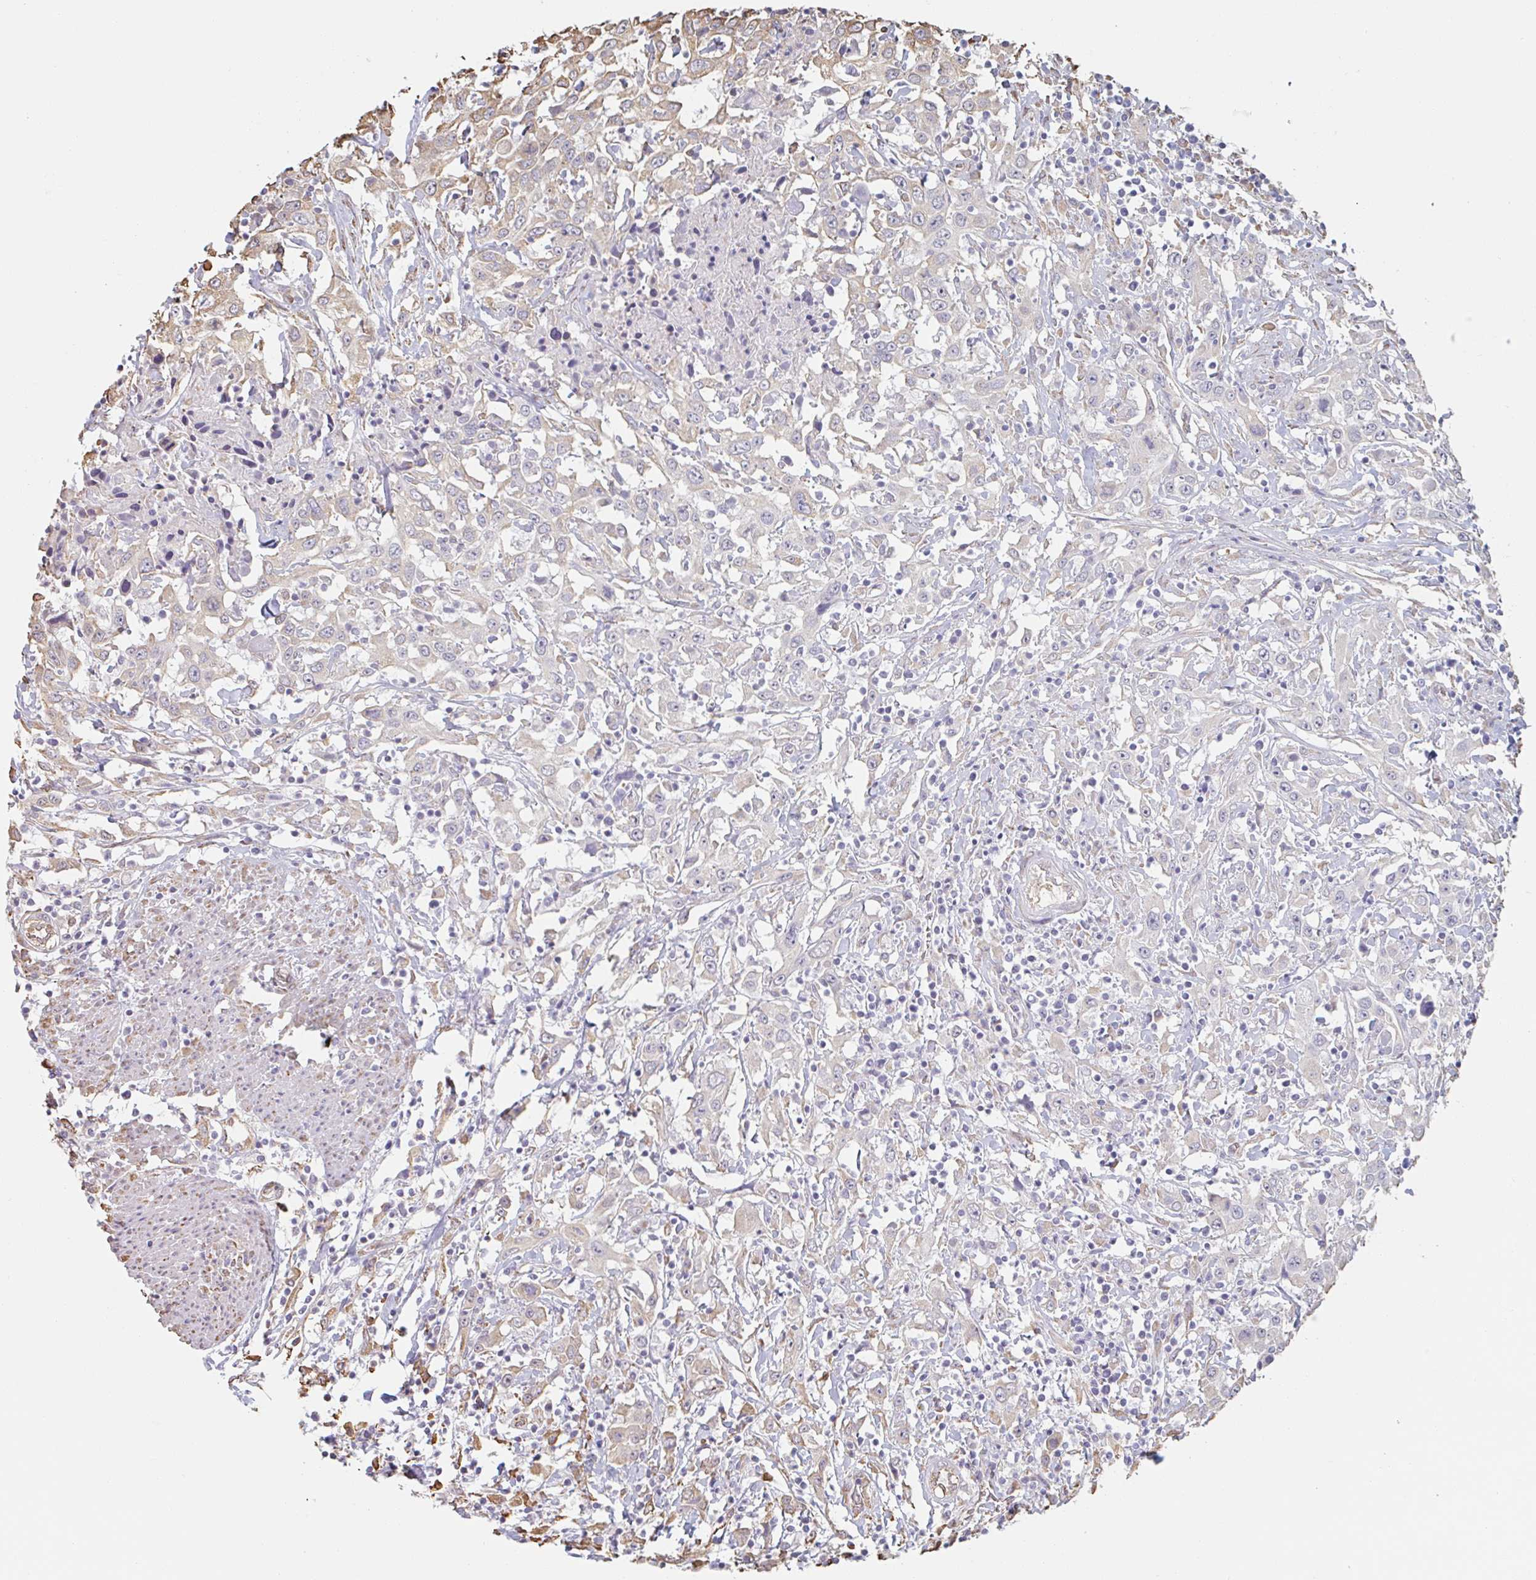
{"staining": {"intensity": "moderate", "quantity": "<25%", "location": "cytoplasmic/membranous"}, "tissue": "urothelial cancer", "cell_type": "Tumor cells", "image_type": "cancer", "snomed": [{"axis": "morphology", "description": "Urothelial carcinoma, High grade"}, {"axis": "topography", "description": "Urinary bladder"}], "caption": "There is low levels of moderate cytoplasmic/membranous positivity in tumor cells of high-grade urothelial carcinoma, as demonstrated by immunohistochemical staining (brown color).", "gene": "RAB5IF", "patient": {"sex": "male", "age": 61}}